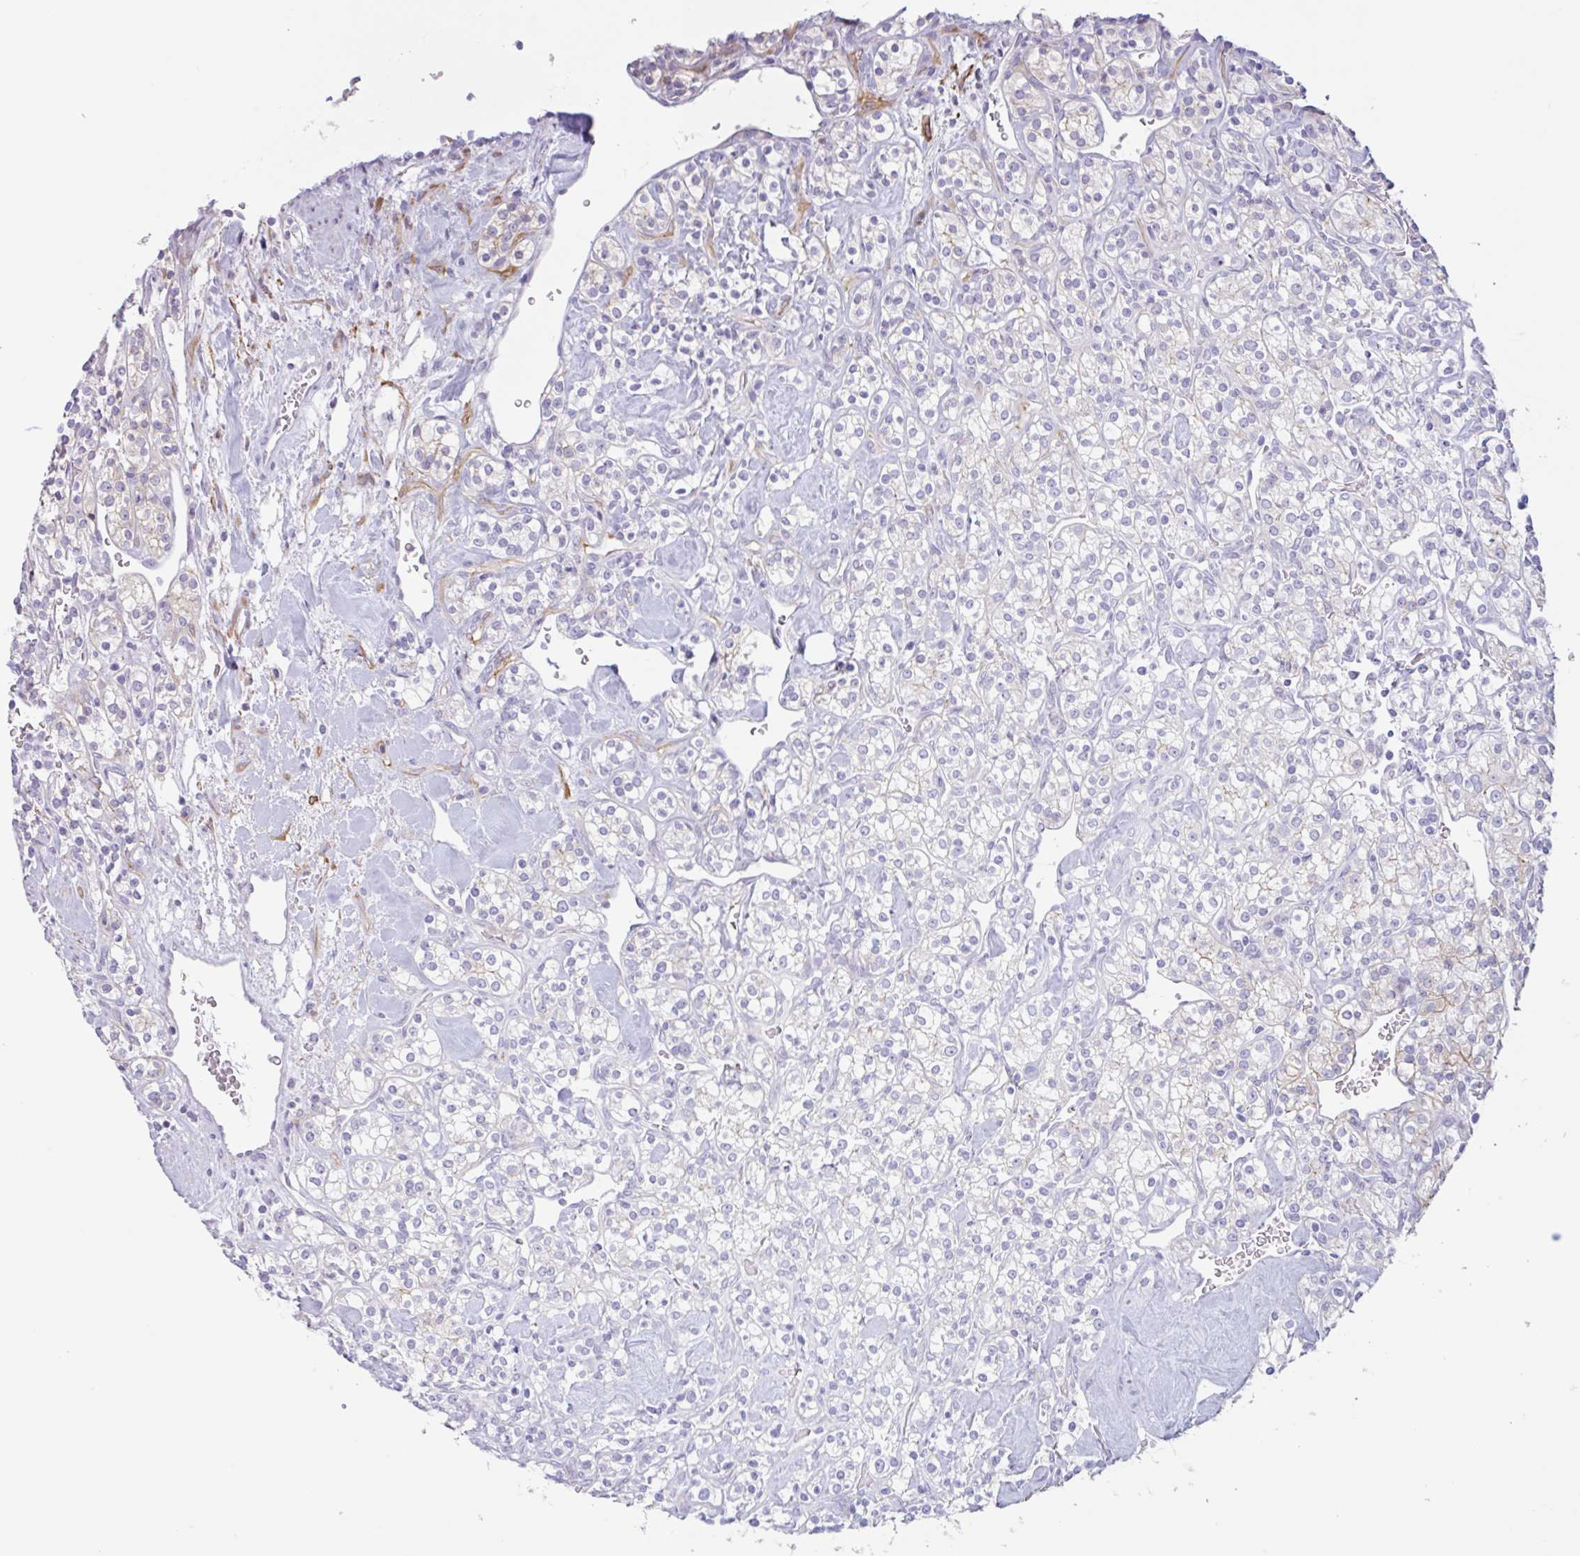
{"staining": {"intensity": "negative", "quantity": "none", "location": "none"}, "tissue": "renal cancer", "cell_type": "Tumor cells", "image_type": "cancer", "snomed": [{"axis": "morphology", "description": "Adenocarcinoma, NOS"}, {"axis": "topography", "description": "Kidney"}], "caption": "Photomicrograph shows no significant protein staining in tumor cells of adenocarcinoma (renal). (Brightfield microscopy of DAB (3,3'-diaminobenzidine) immunohistochemistry (IHC) at high magnification).", "gene": "MYH10", "patient": {"sex": "male", "age": 77}}